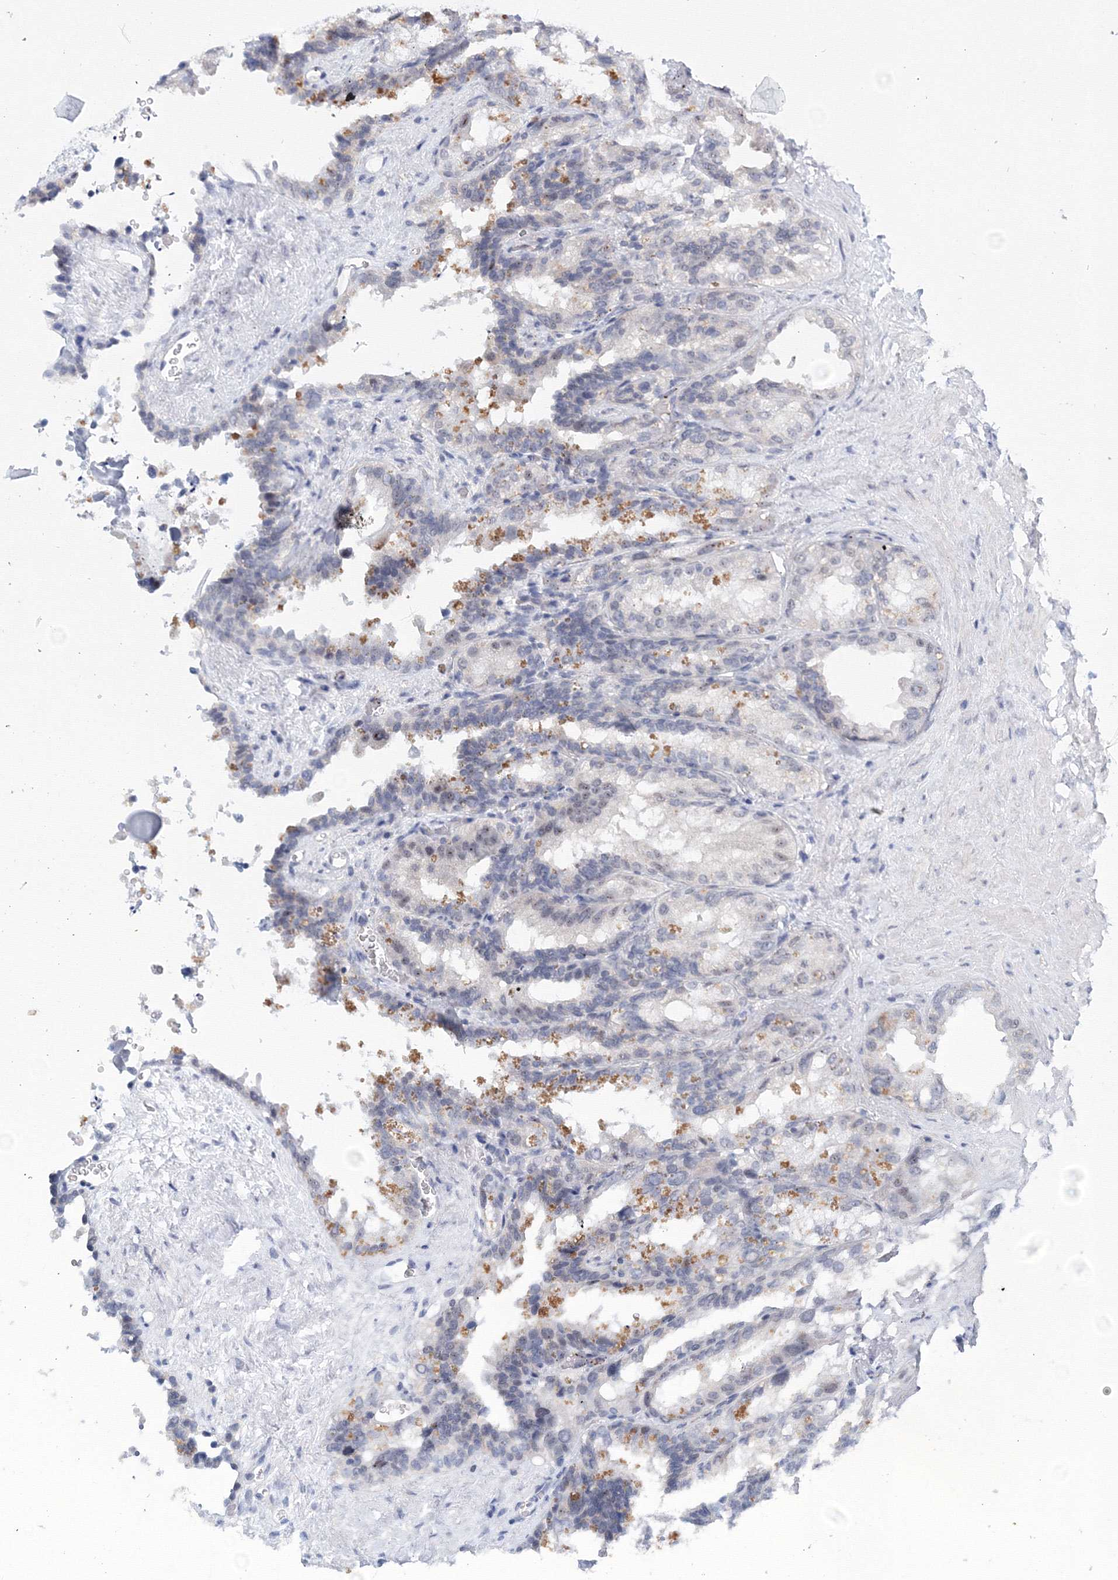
{"staining": {"intensity": "negative", "quantity": "none", "location": "none"}, "tissue": "seminal vesicle", "cell_type": "Glandular cells", "image_type": "normal", "snomed": [{"axis": "morphology", "description": "Normal tissue, NOS"}, {"axis": "topography", "description": "Seminal veicle"}], "caption": "A micrograph of seminal vesicle stained for a protein reveals no brown staining in glandular cells.", "gene": "SLC7A7", "patient": {"sex": "male", "age": 60}}